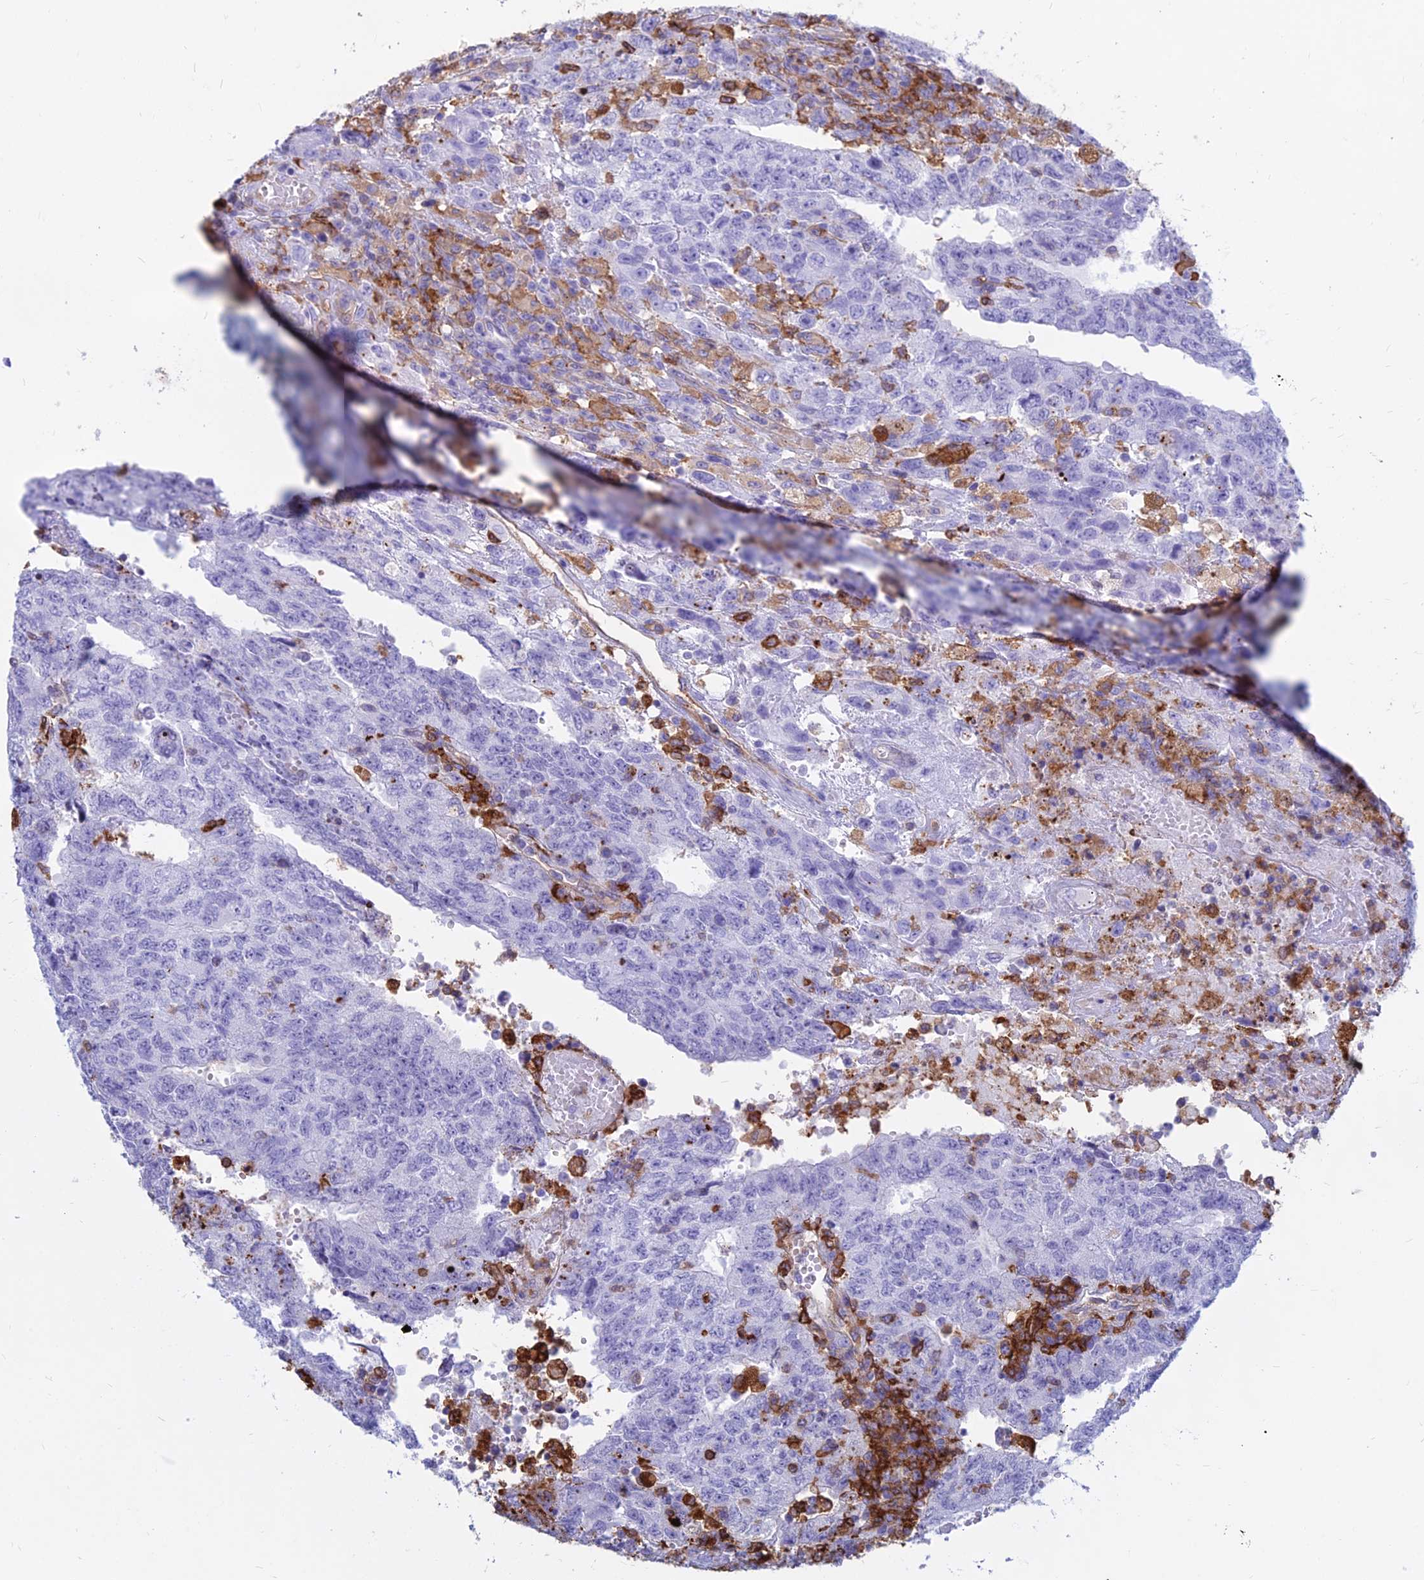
{"staining": {"intensity": "negative", "quantity": "none", "location": "none"}, "tissue": "testis cancer", "cell_type": "Tumor cells", "image_type": "cancer", "snomed": [{"axis": "morphology", "description": "Carcinoma, Embryonal, NOS"}, {"axis": "topography", "description": "Testis"}], "caption": "Tumor cells show no significant positivity in testis cancer (embryonal carcinoma).", "gene": "HLA-DRB1", "patient": {"sex": "male", "age": 34}}